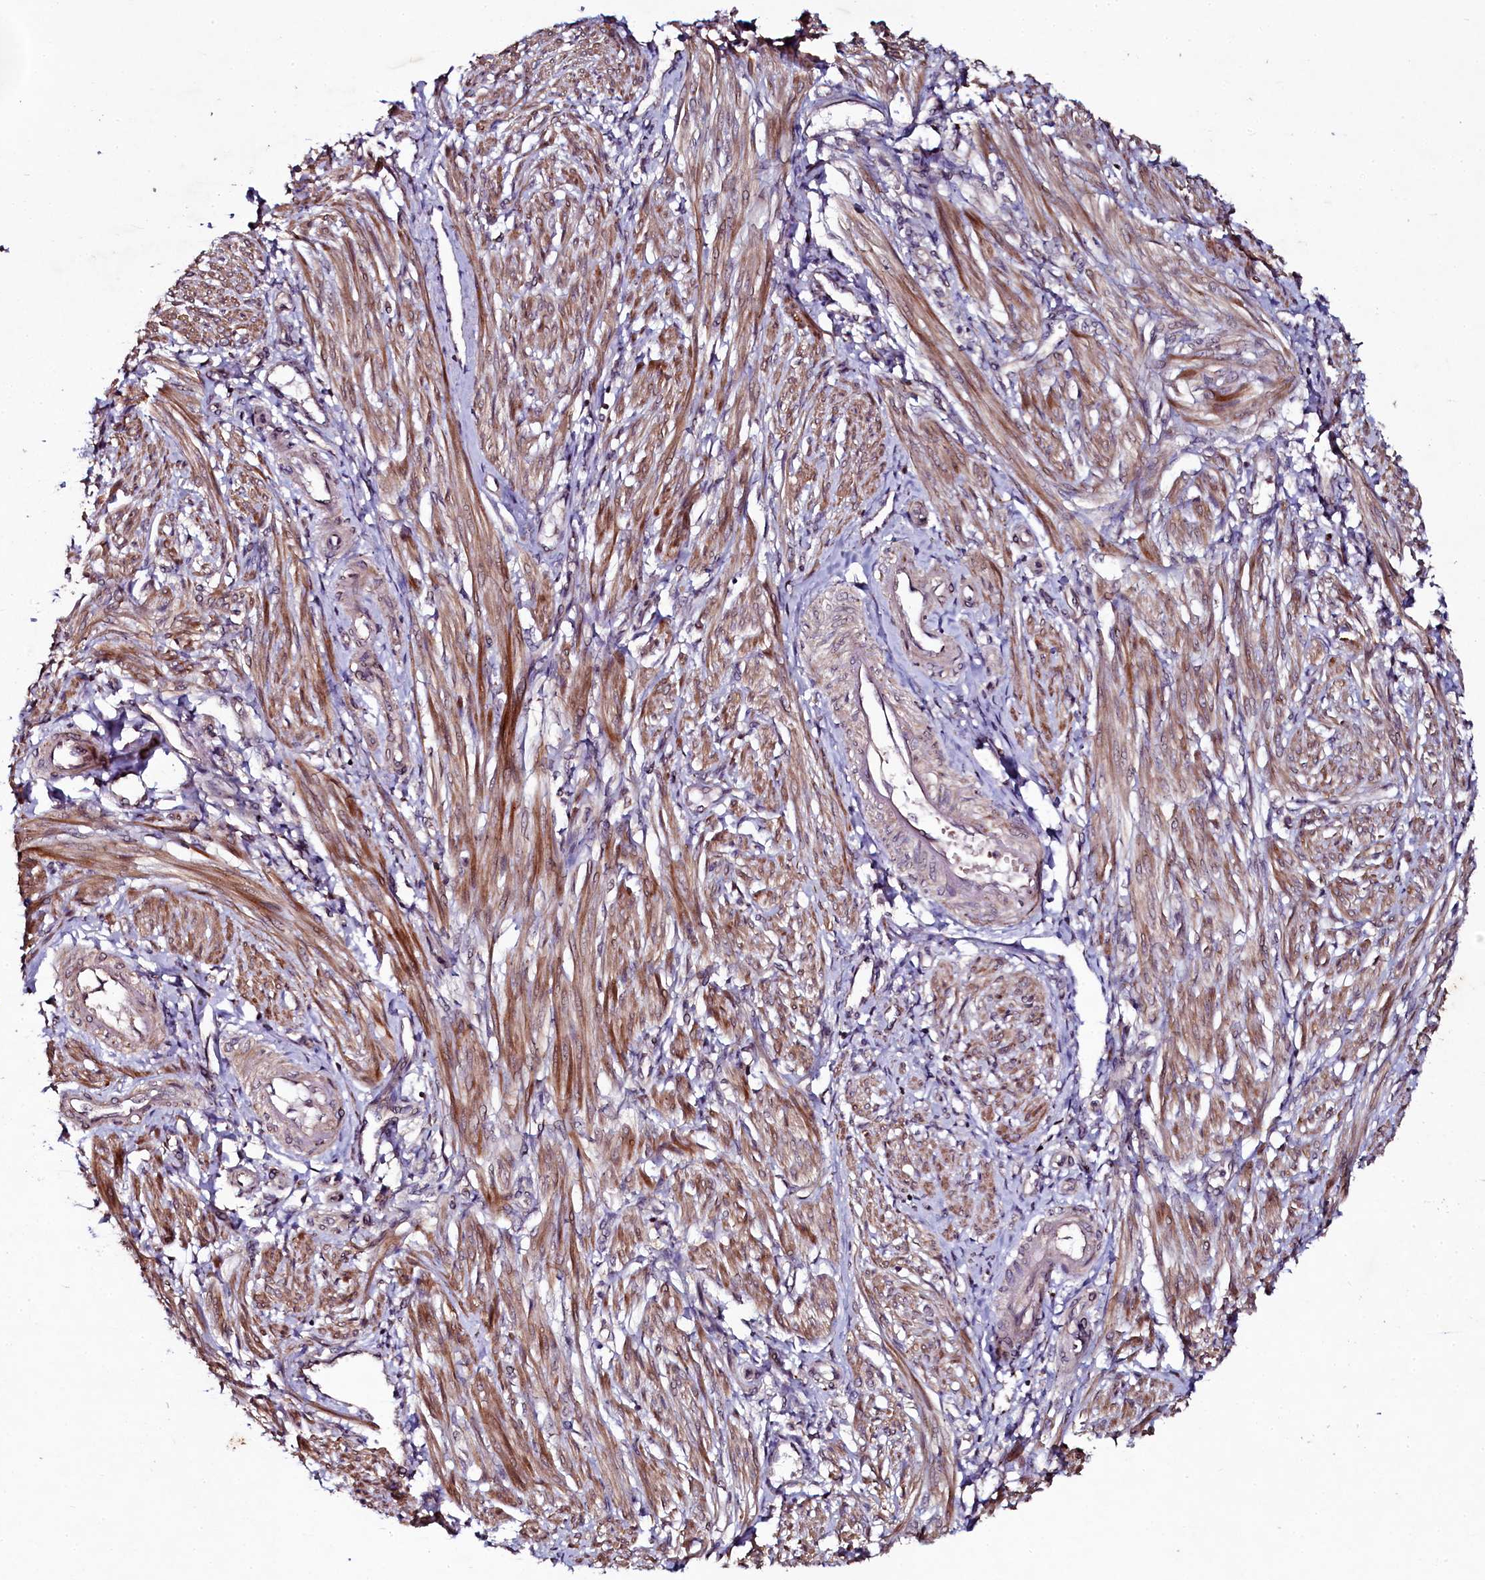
{"staining": {"intensity": "moderate", "quantity": "25%-75%", "location": "cytoplasmic/membranous"}, "tissue": "smooth muscle", "cell_type": "Smooth muscle cells", "image_type": "normal", "snomed": [{"axis": "morphology", "description": "Normal tissue, NOS"}, {"axis": "topography", "description": "Smooth muscle"}], "caption": "Immunohistochemical staining of unremarkable human smooth muscle displays medium levels of moderate cytoplasmic/membranous expression in about 25%-75% of smooth muscle cells. (brown staining indicates protein expression, while blue staining denotes nuclei).", "gene": "SEC24C", "patient": {"sex": "female", "age": 39}}